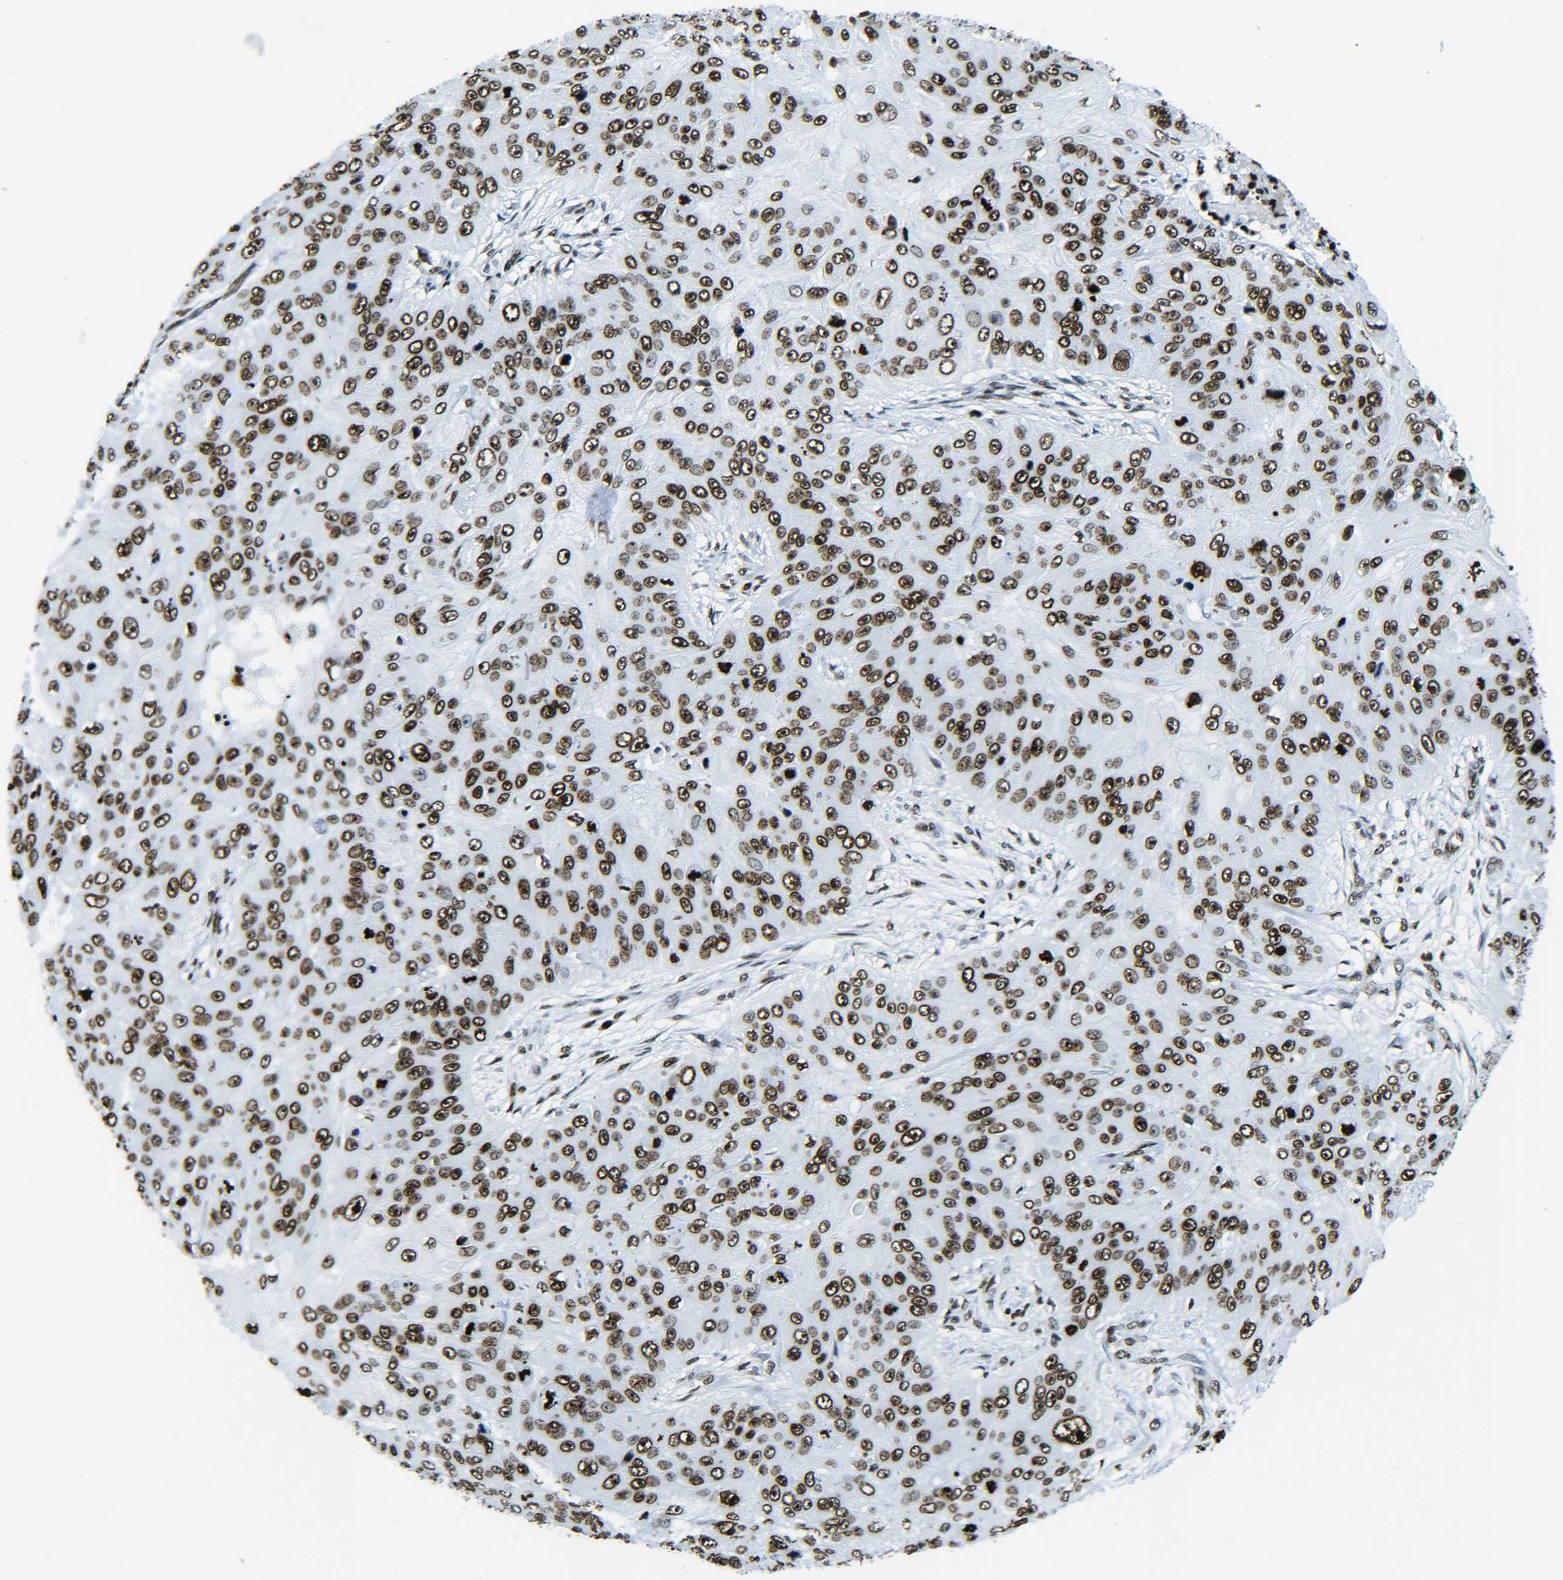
{"staining": {"intensity": "strong", "quantity": ">75%", "location": "nuclear"}, "tissue": "skin cancer", "cell_type": "Tumor cells", "image_type": "cancer", "snomed": [{"axis": "morphology", "description": "Squamous cell carcinoma, NOS"}, {"axis": "topography", "description": "Skin"}], "caption": "The photomicrograph shows a brown stain indicating the presence of a protein in the nuclear of tumor cells in squamous cell carcinoma (skin).", "gene": "H2AX", "patient": {"sex": "female", "age": 80}}